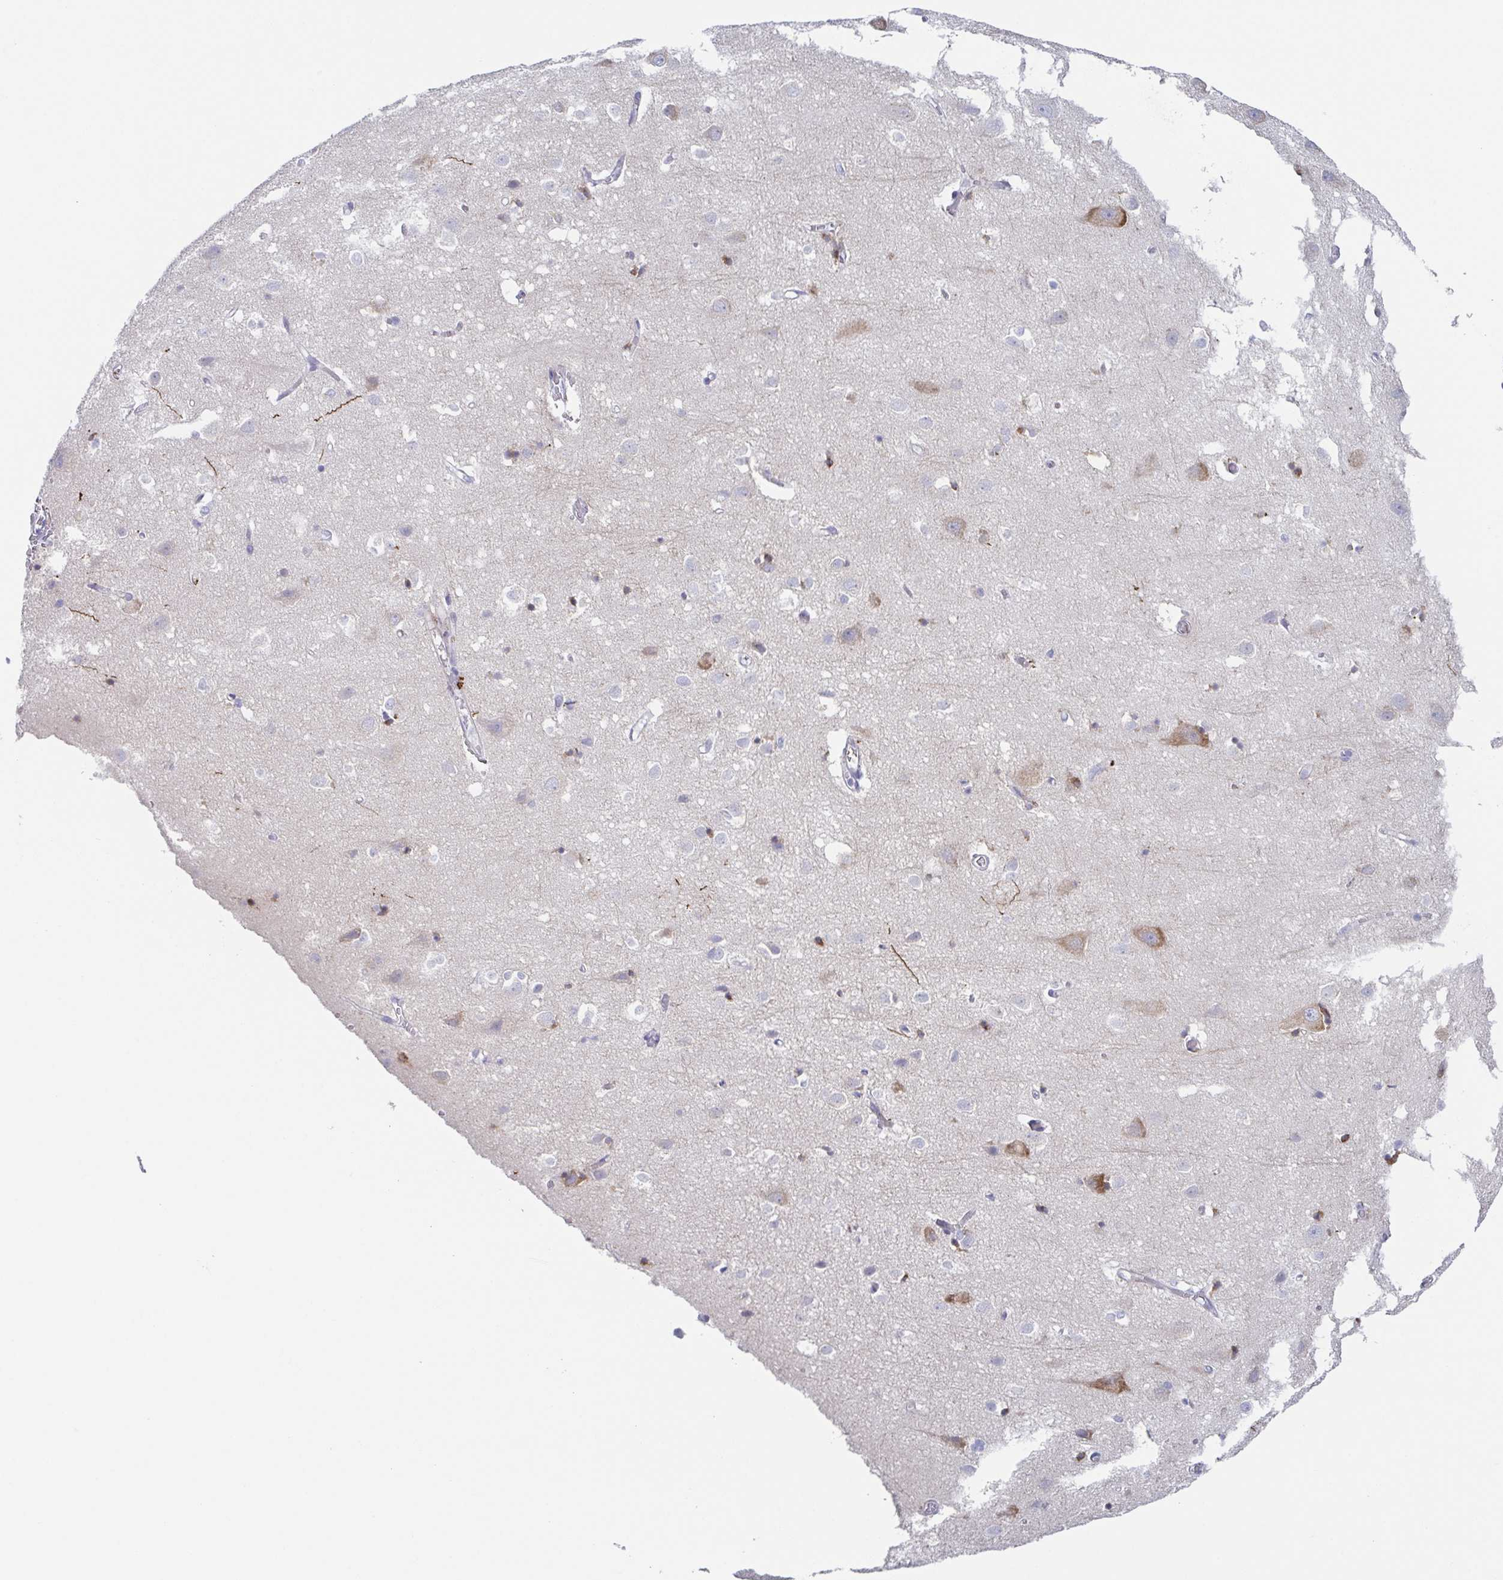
{"staining": {"intensity": "negative", "quantity": "none", "location": "none"}, "tissue": "cerebral cortex", "cell_type": "Endothelial cells", "image_type": "normal", "snomed": [{"axis": "morphology", "description": "Normal tissue, NOS"}, {"axis": "topography", "description": "Cerebral cortex"}], "caption": "A photomicrograph of cerebral cortex stained for a protein displays no brown staining in endothelial cells.", "gene": "HTR2A", "patient": {"sex": "male", "age": 70}}